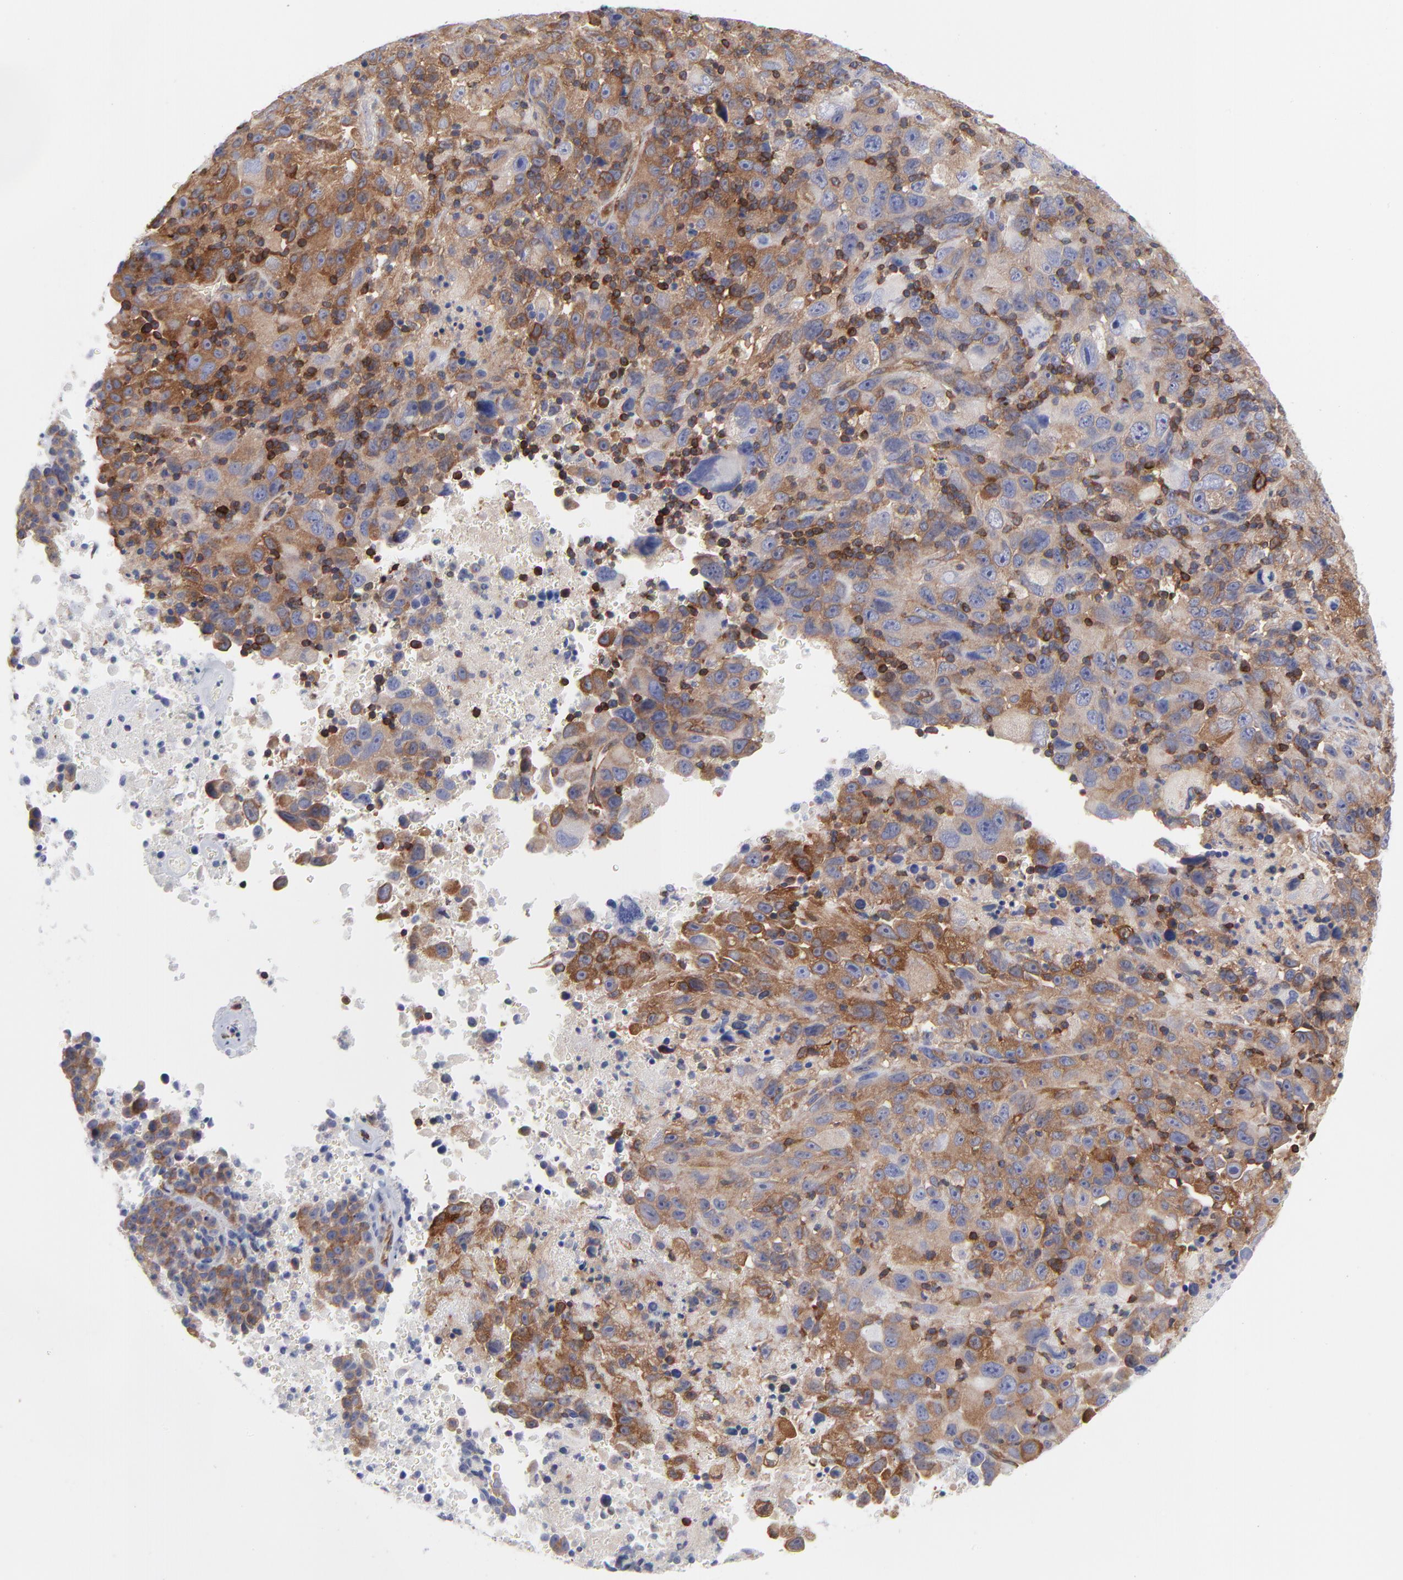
{"staining": {"intensity": "moderate", "quantity": ">75%", "location": "cytoplasmic/membranous"}, "tissue": "melanoma", "cell_type": "Tumor cells", "image_type": "cancer", "snomed": [{"axis": "morphology", "description": "Malignant melanoma, Metastatic site"}, {"axis": "topography", "description": "Cerebral cortex"}], "caption": "An immunohistochemistry (IHC) image of tumor tissue is shown. Protein staining in brown labels moderate cytoplasmic/membranous positivity in malignant melanoma (metastatic site) within tumor cells. Using DAB (brown) and hematoxylin (blue) stains, captured at high magnification using brightfield microscopy.", "gene": "NFKBIA", "patient": {"sex": "female", "age": 52}}